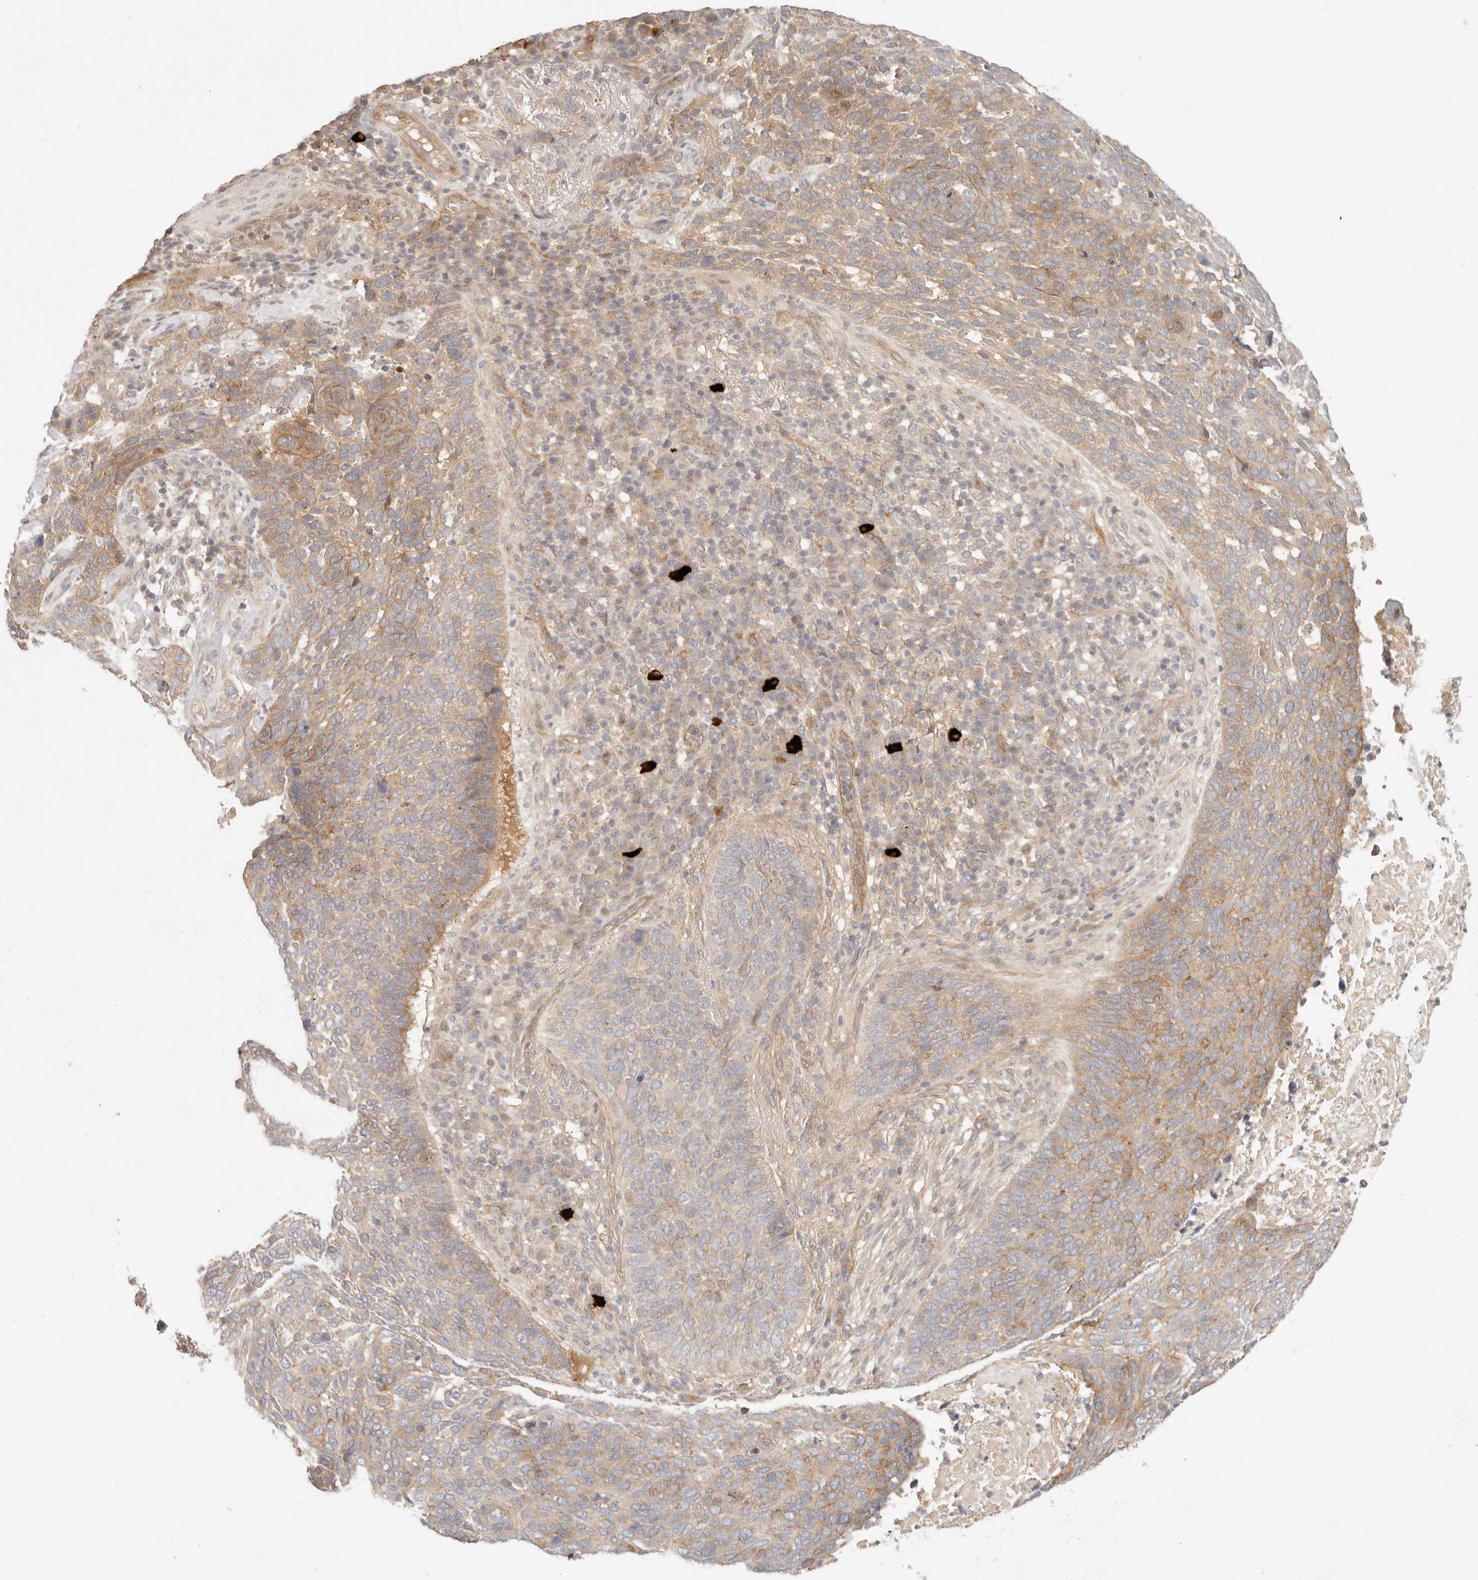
{"staining": {"intensity": "moderate", "quantity": "25%-75%", "location": "cytoplasmic/membranous"}, "tissue": "skin cancer", "cell_type": "Tumor cells", "image_type": "cancer", "snomed": [{"axis": "morphology", "description": "Basal cell carcinoma"}, {"axis": "topography", "description": "Skin"}], "caption": "Tumor cells exhibit moderate cytoplasmic/membranous staining in about 25%-75% of cells in basal cell carcinoma (skin).", "gene": "PPP1R3B", "patient": {"sex": "female", "age": 64}}